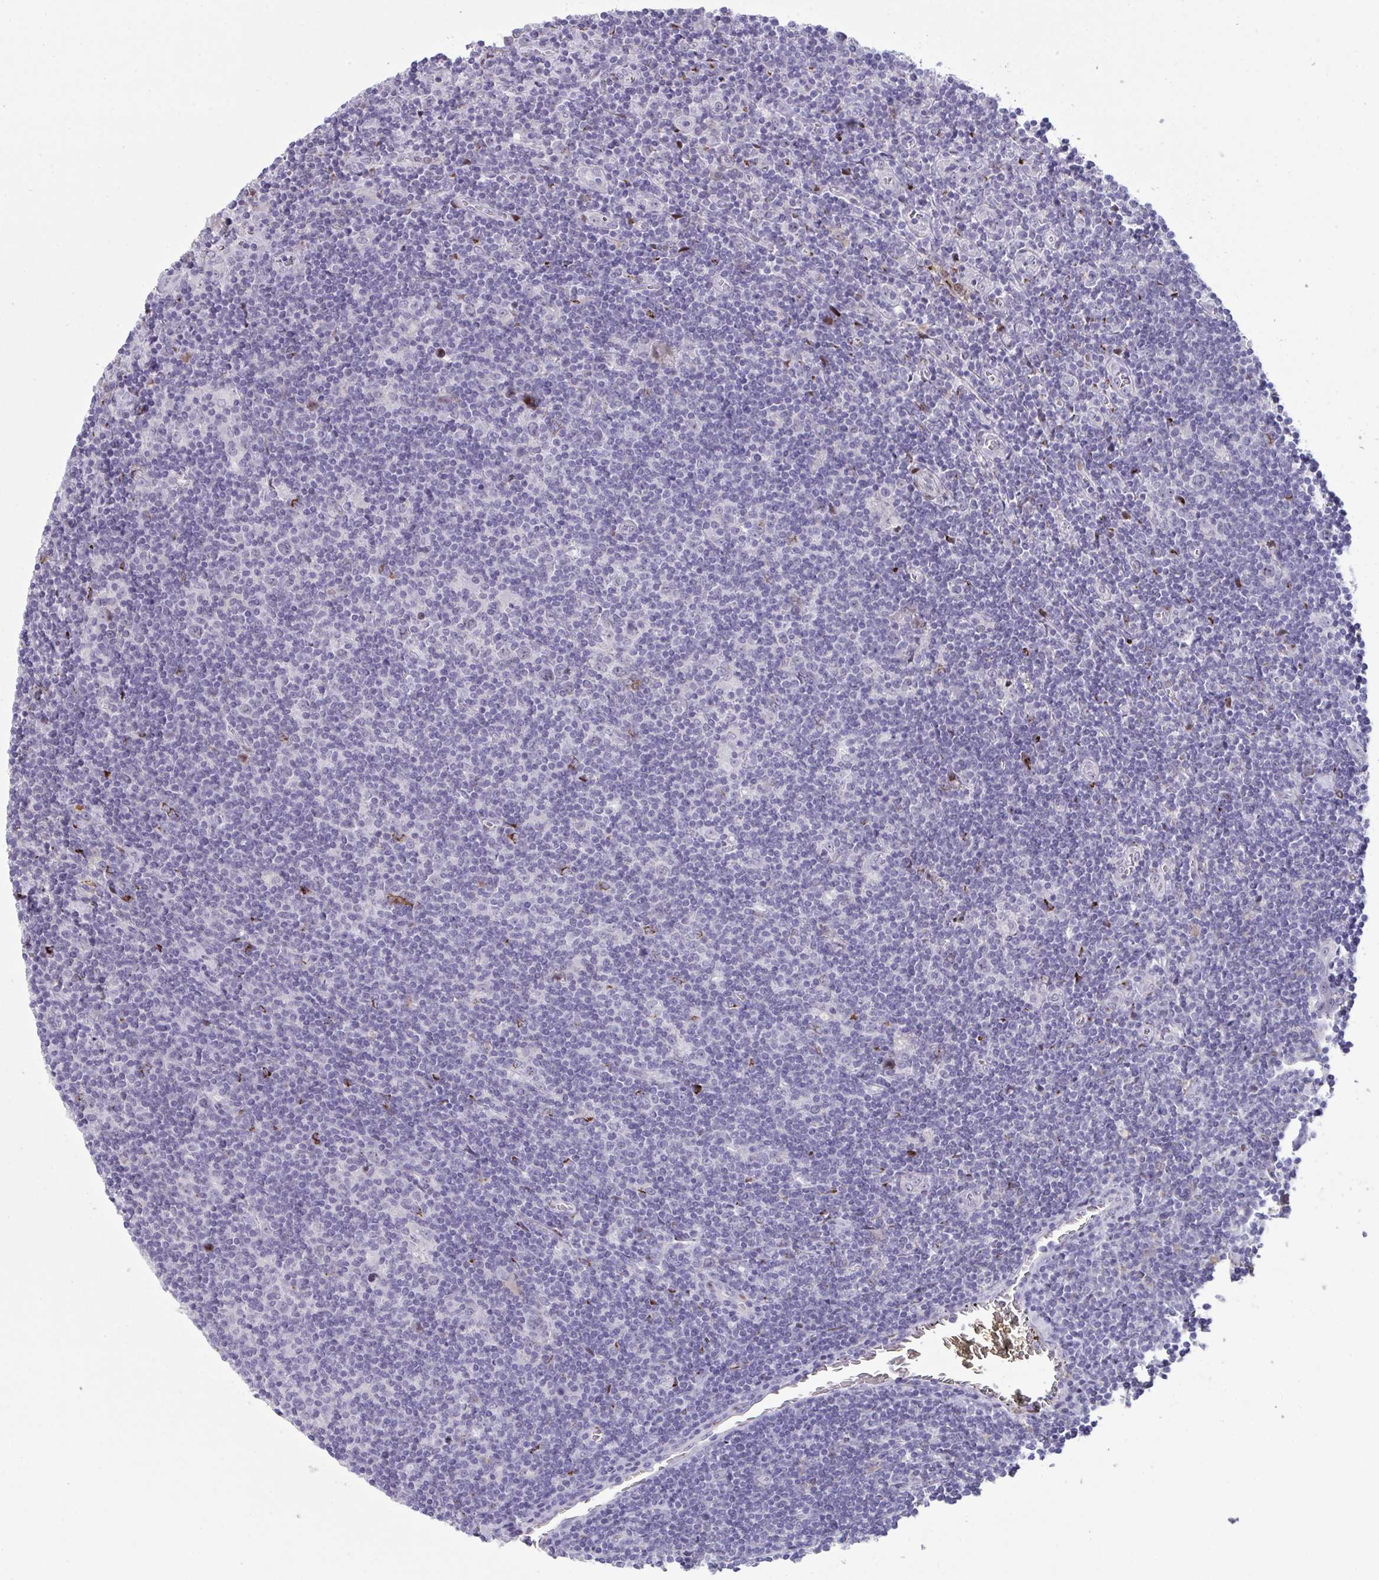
{"staining": {"intensity": "negative", "quantity": "none", "location": "none"}, "tissue": "lymphoma", "cell_type": "Tumor cells", "image_type": "cancer", "snomed": [{"axis": "morphology", "description": "Hodgkin's disease, NOS"}, {"axis": "topography", "description": "Lymph node"}], "caption": "Lymphoma stained for a protein using immunohistochemistry shows no positivity tumor cells.", "gene": "GALNT16", "patient": {"sex": "male", "age": 40}}